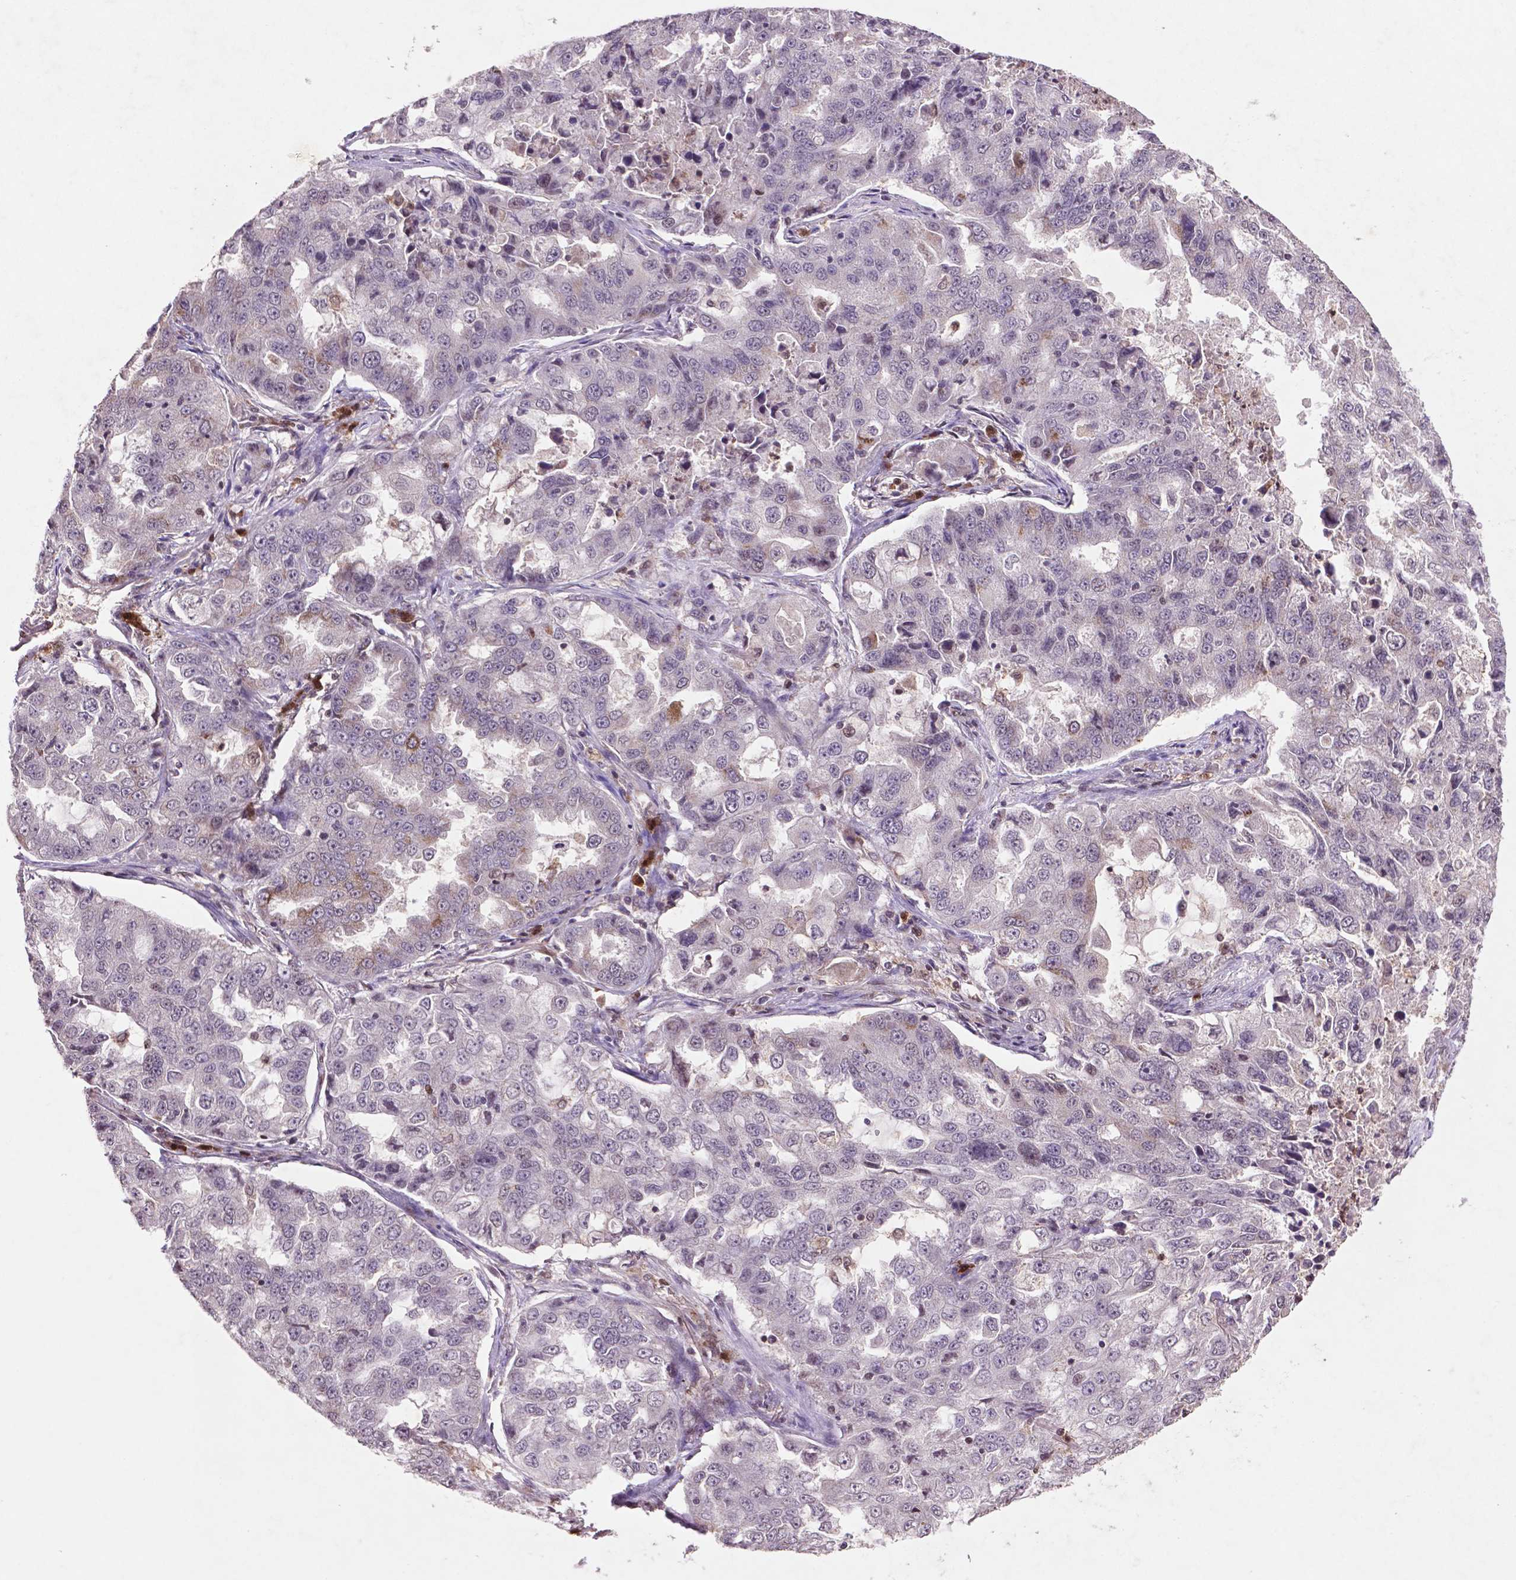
{"staining": {"intensity": "negative", "quantity": "none", "location": "none"}, "tissue": "lung cancer", "cell_type": "Tumor cells", "image_type": "cancer", "snomed": [{"axis": "morphology", "description": "Adenocarcinoma, NOS"}, {"axis": "topography", "description": "Lung"}], "caption": "Lung cancer was stained to show a protein in brown. There is no significant expression in tumor cells. The staining was performed using DAB (3,3'-diaminobenzidine) to visualize the protein expression in brown, while the nuclei were stained in blue with hematoxylin (Magnification: 20x).", "gene": "GLRX", "patient": {"sex": "female", "age": 61}}